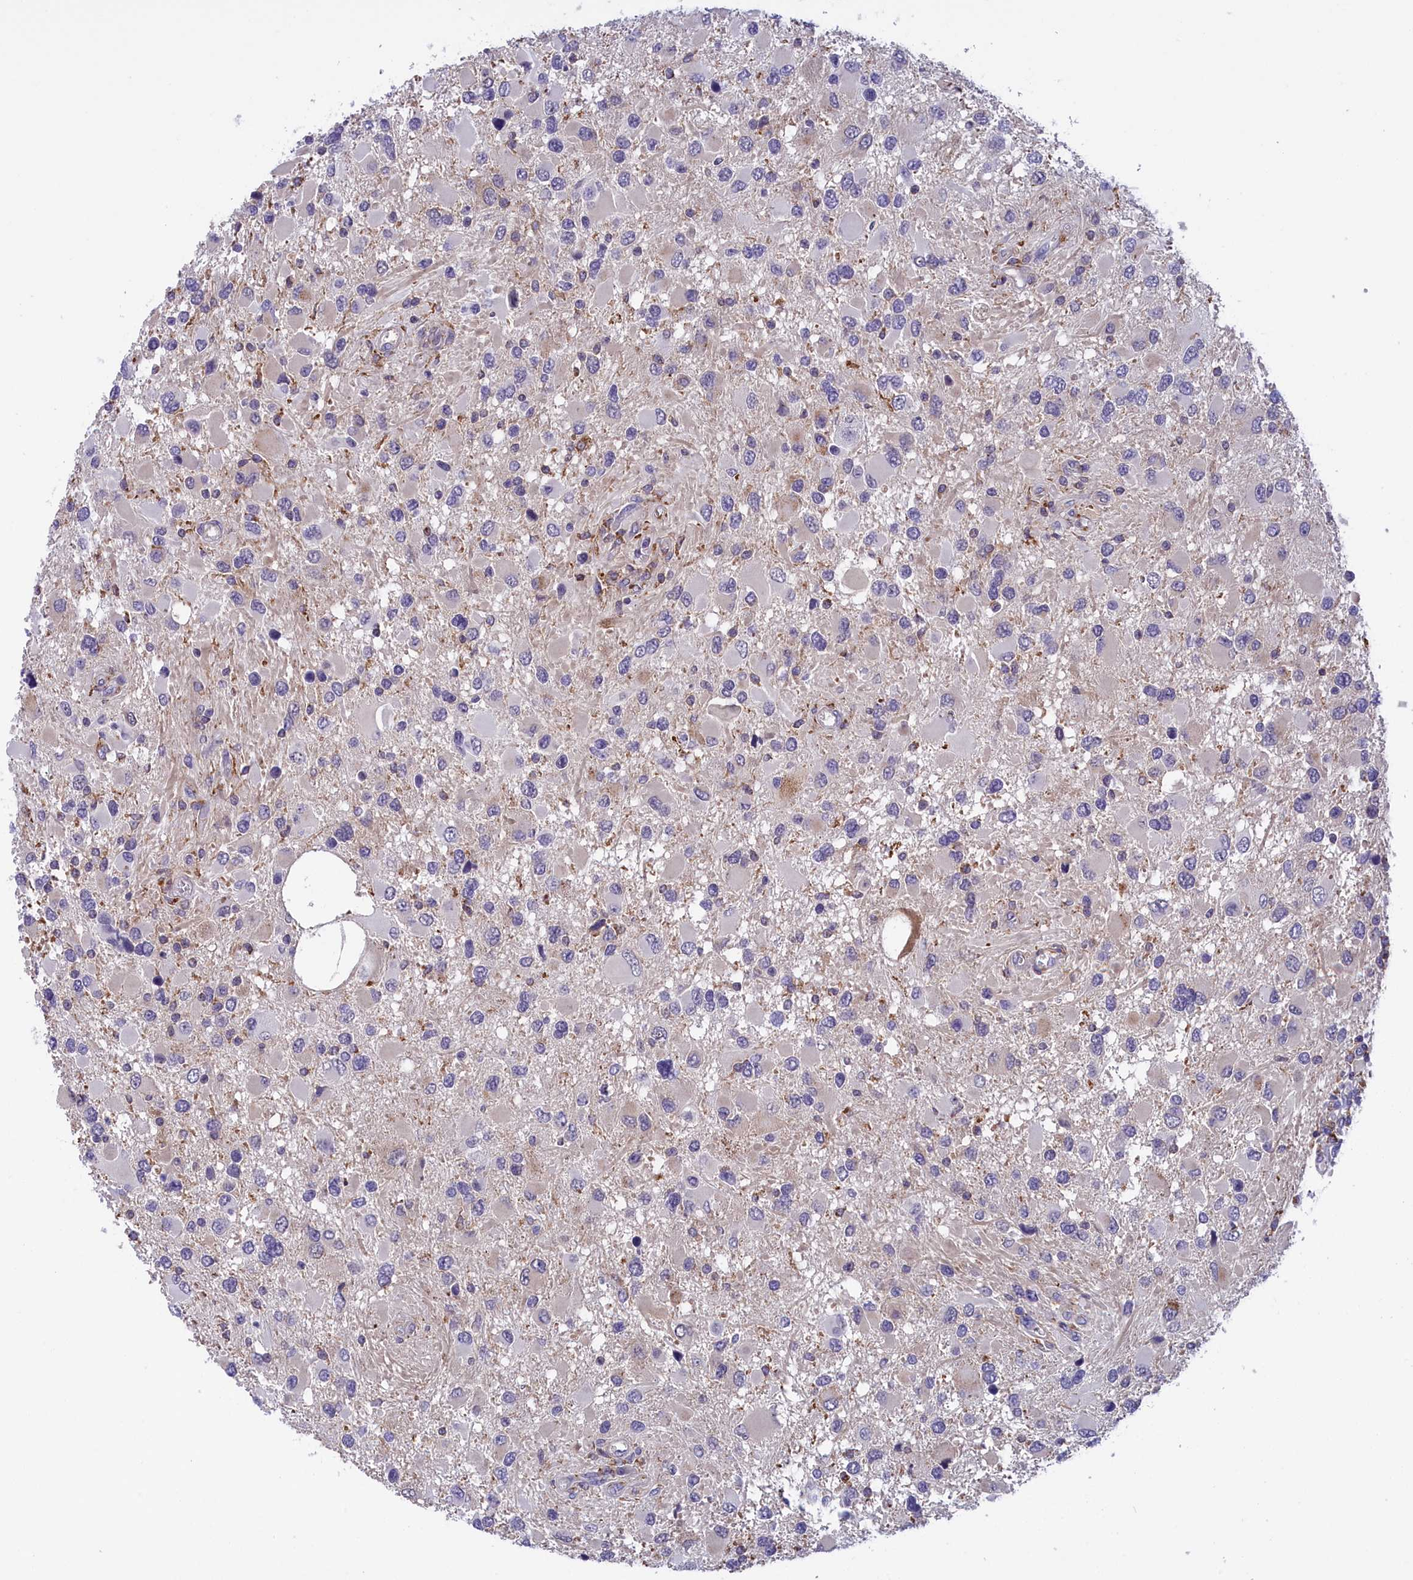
{"staining": {"intensity": "negative", "quantity": "none", "location": "none"}, "tissue": "glioma", "cell_type": "Tumor cells", "image_type": "cancer", "snomed": [{"axis": "morphology", "description": "Glioma, malignant, High grade"}, {"axis": "topography", "description": "Brain"}], "caption": "Tumor cells show no significant staining in glioma. (DAB IHC, high magnification).", "gene": "STYX", "patient": {"sex": "male", "age": 53}}